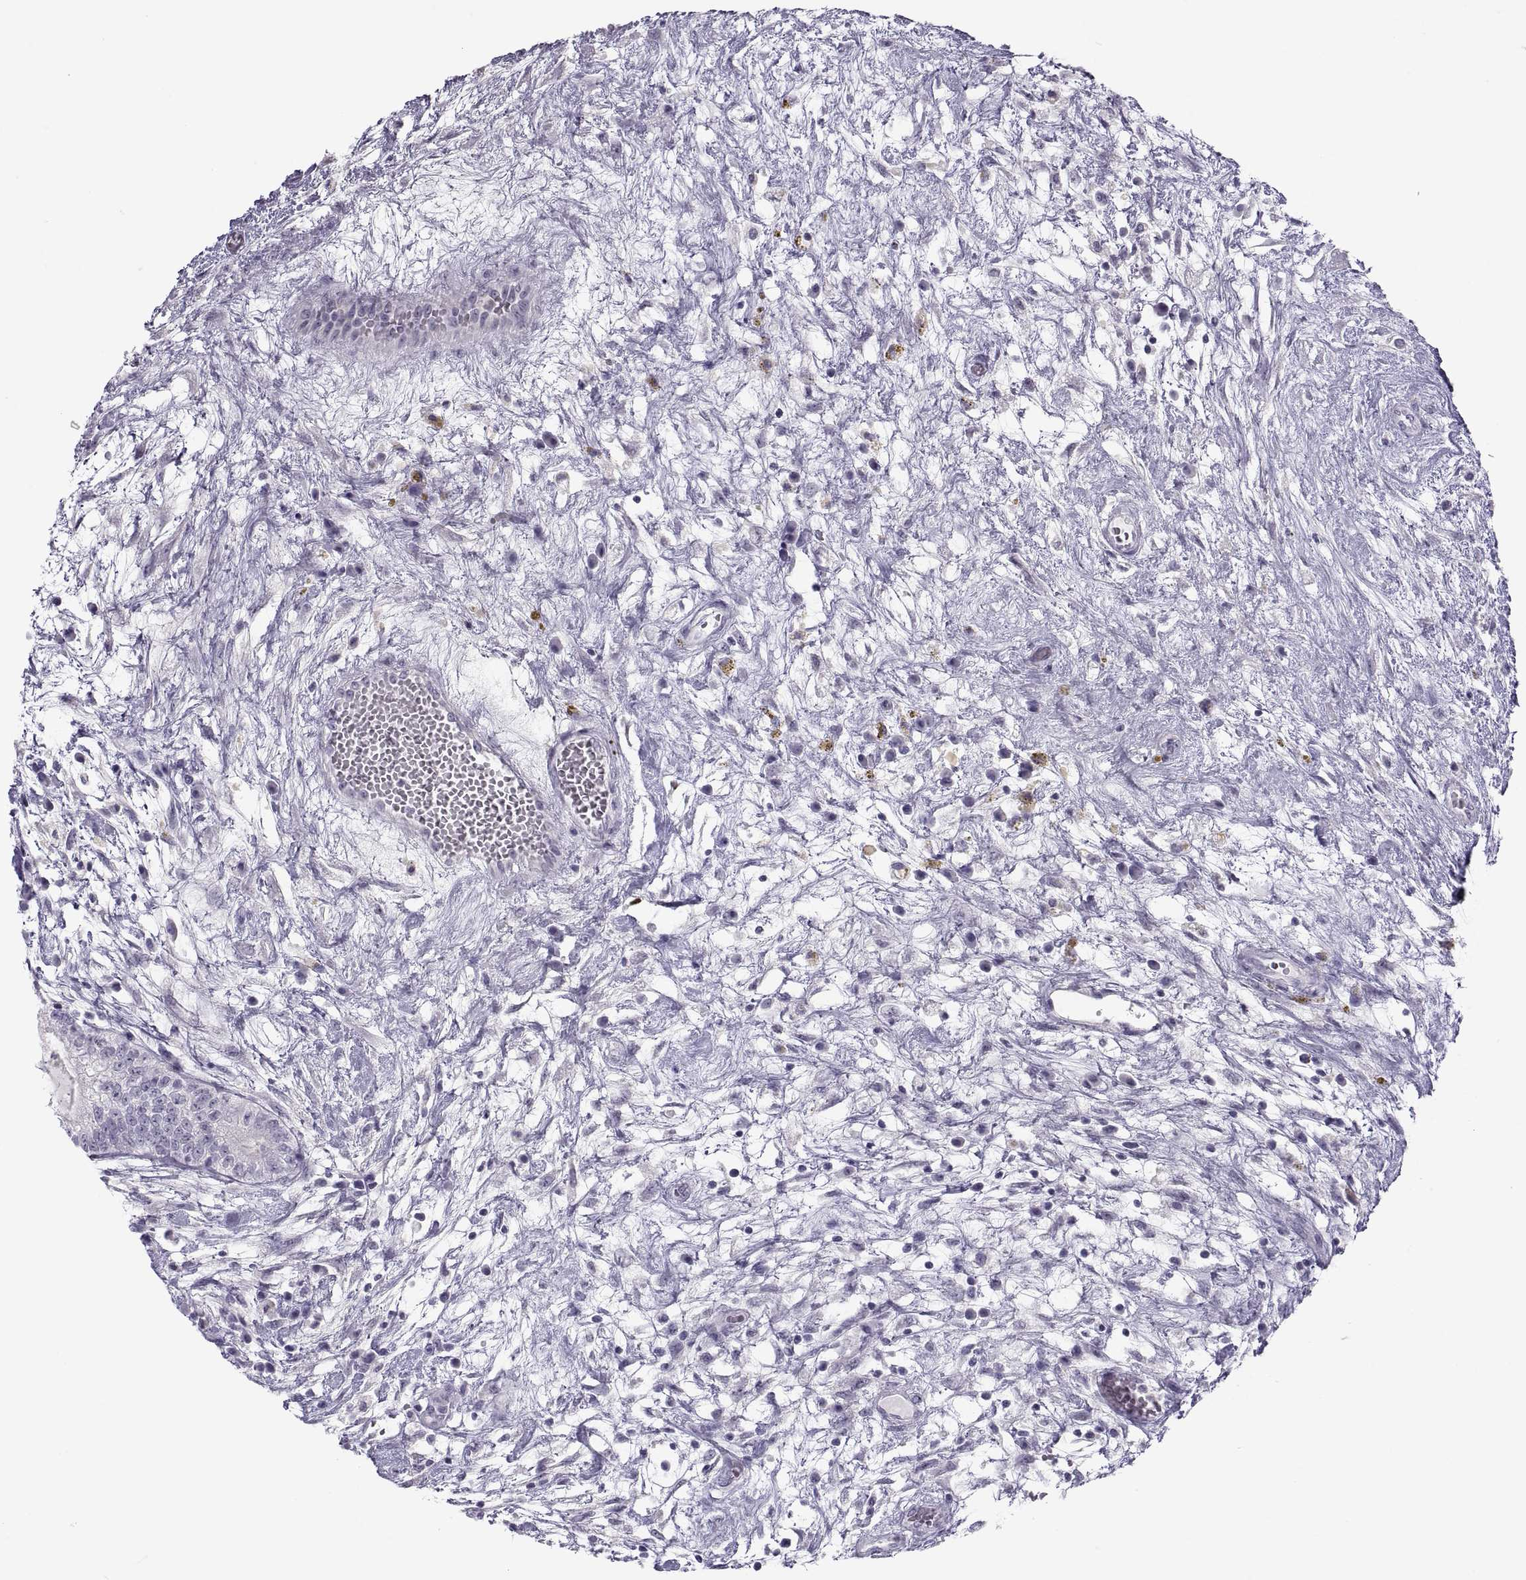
{"staining": {"intensity": "negative", "quantity": "none", "location": "none"}, "tissue": "testis cancer", "cell_type": "Tumor cells", "image_type": "cancer", "snomed": [{"axis": "morphology", "description": "Normal tissue, NOS"}, {"axis": "morphology", "description": "Carcinoma, Embryonal, NOS"}, {"axis": "topography", "description": "Testis"}], "caption": "The immunohistochemistry histopathology image has no significant expression in tumor cells of embryonal carcinoma (testis) tissue. Brightfield microscopy of immunohistochemistry (IHC) stained with DAB (3,3'-diaminobenzidine) (brown) and hematoxylin (blue), captured at high magnification.", "gene": "C3orf22", "patient": {"sex": "male", "age": 32}}